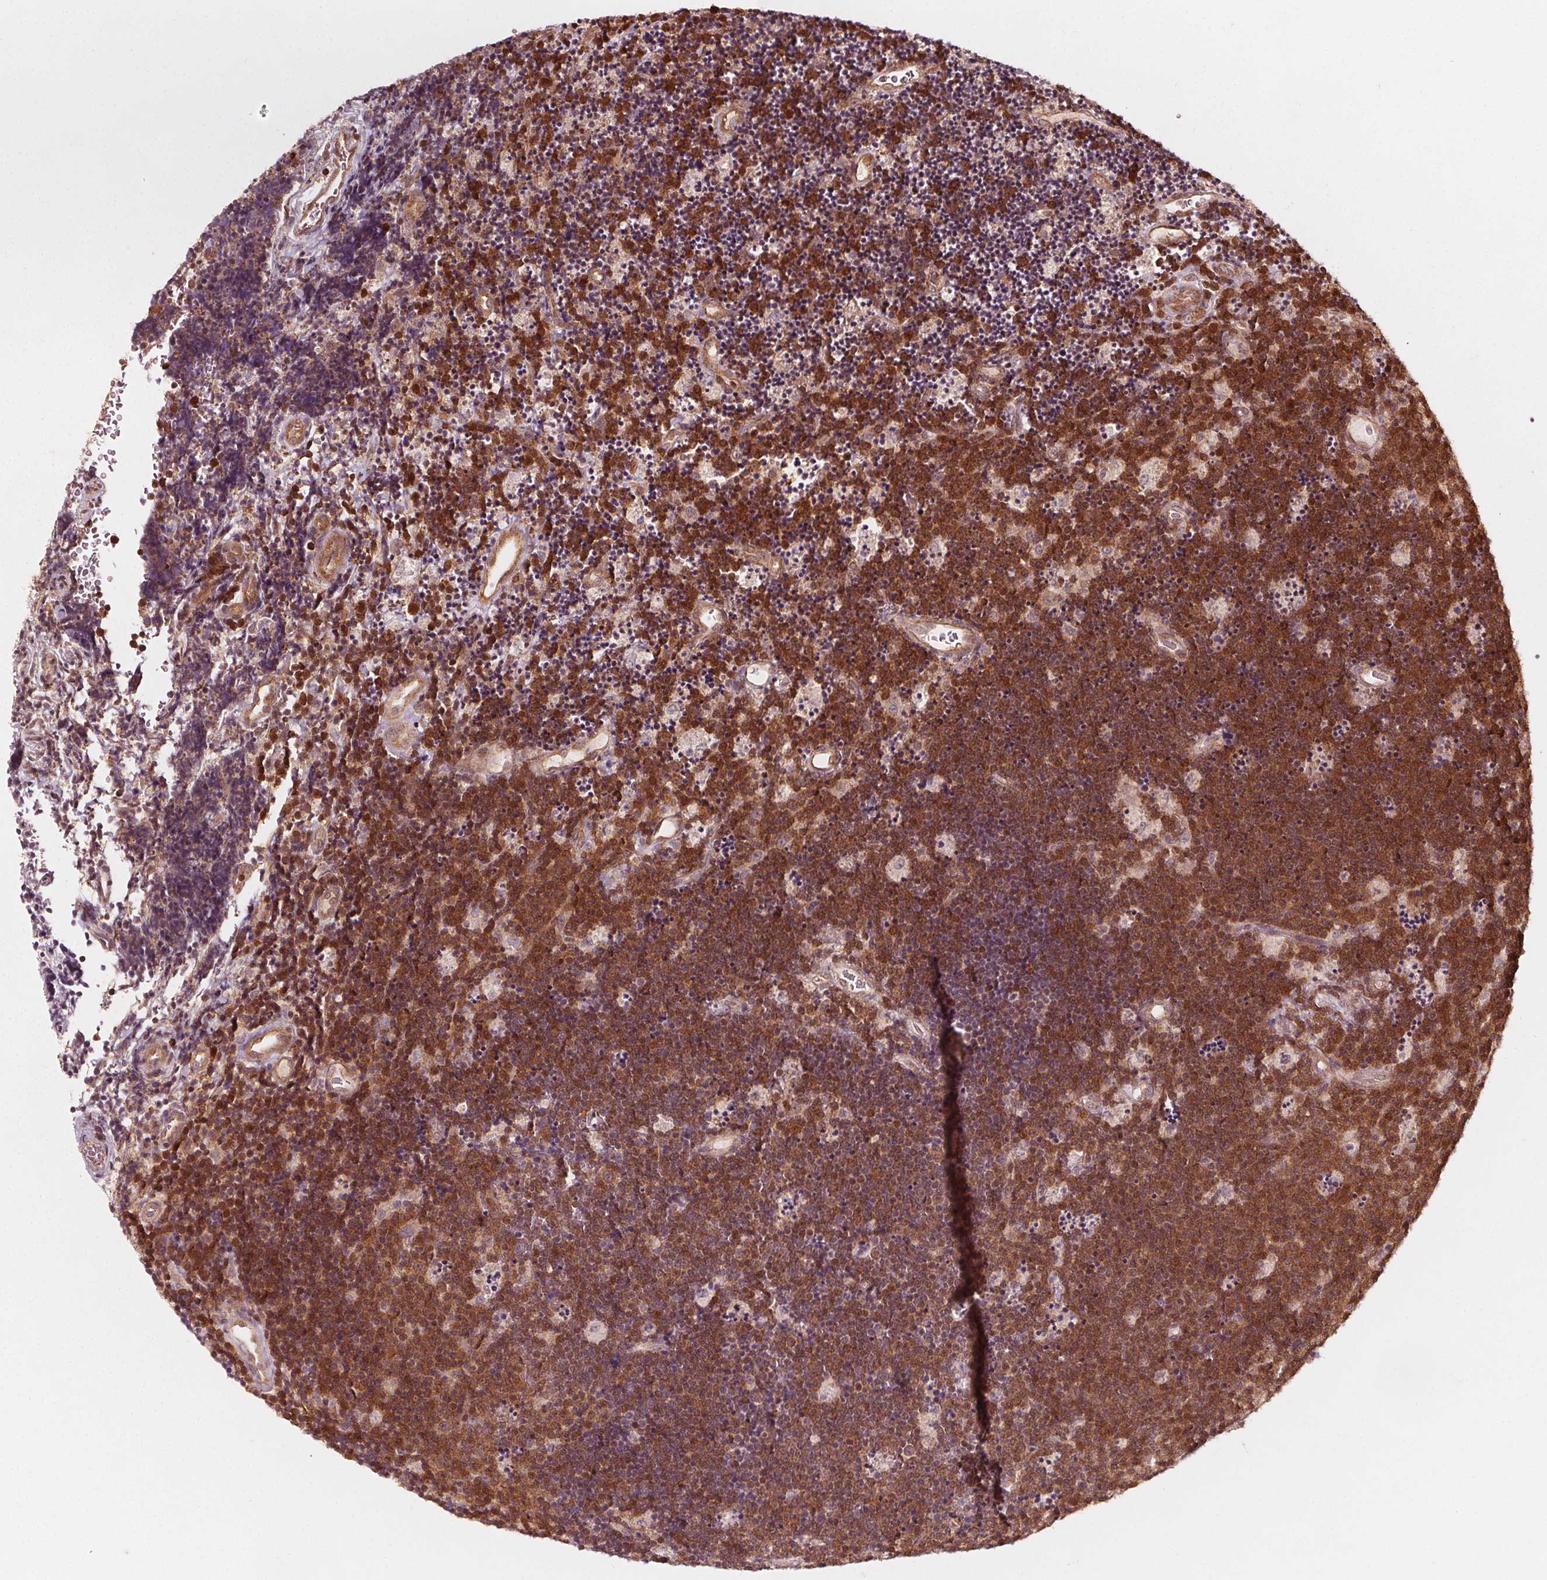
{"staining": {"intensity": "moderate", "quantity": ">75%", "location": "cytoplasmic/membranous"}, "tissue": "lymphoma", "cell_type": "Tumor cells", "image_type": "cancer", "snomed": [{"axis": "morphology", "description": "Malignant lymphoma, non-Hodgkin's type, Low grade"}, {"axis": "topography", "description": "Brain"}], "caption": "IHC (DAB (3,3'-diaminobenzidine)) staining of malignant lymphoma, non-Hodgkin's type (low-grade) demonstrates moderate cytoplasmic/membranous protein expression in about >75% of tumor cells.", "gene": "AIP", "patient": {"sex": "female", "age": 66}}